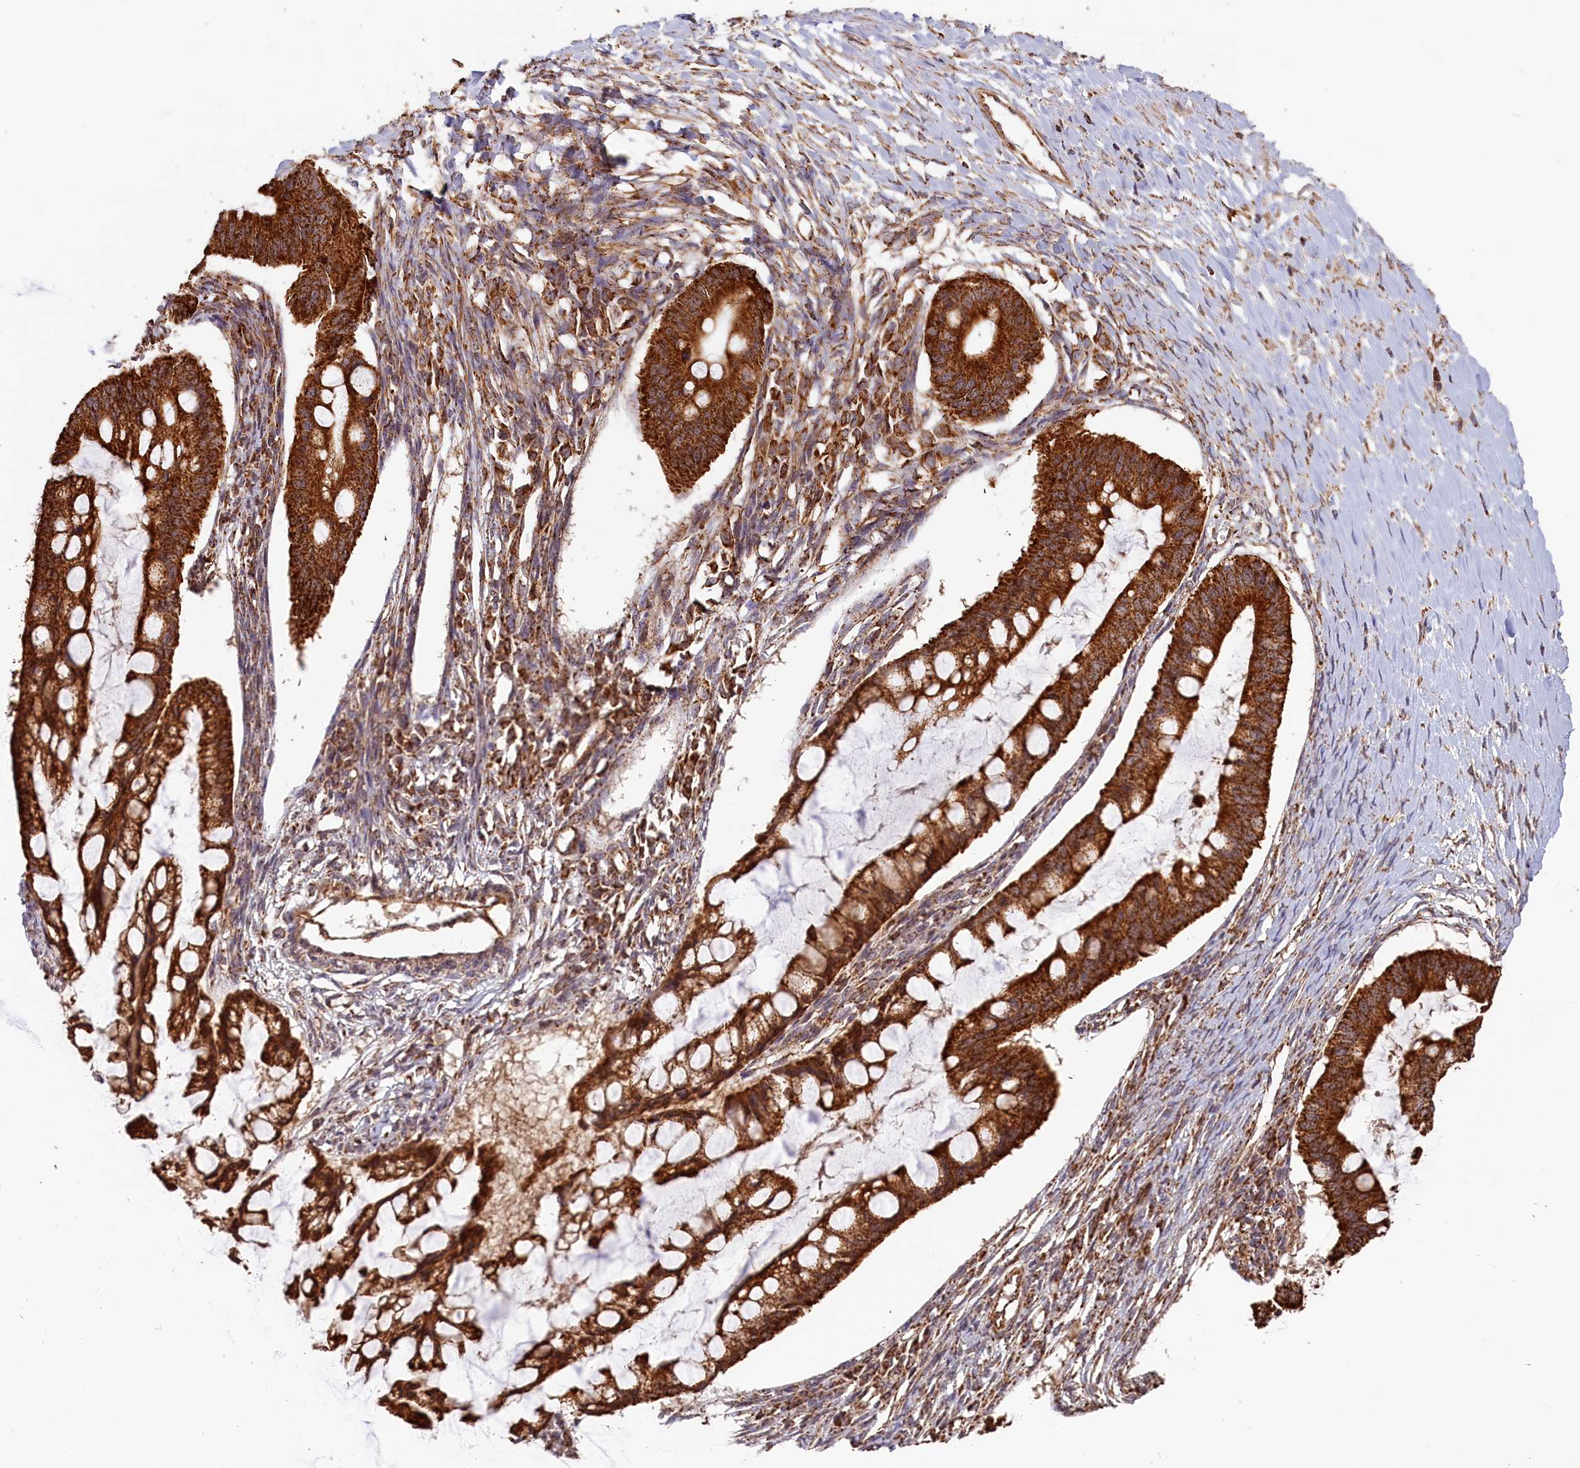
{"staining": {"intensity": "strong", "quantity": ">75%", "location": "cytoplasmic/membranous"}, "tissue": "ovarian cancer", "cell_type": "Tumor cells", "image_type": "cancer", "snomed": [{"axis": "morphology", "description": "Cystadenocarcinoma, mucinous, NOS"}, {"axis": "topography", "description": "Ovary"}], "caption": "Ovarian cancer (mucinous cystadenocarcinoma) stained with IHC reveals strong cytoplasmic/membranous expression in about >75% of tumor cells.", "gene": "MACROD1", "patient": {"sex": "female", "age": 73}}